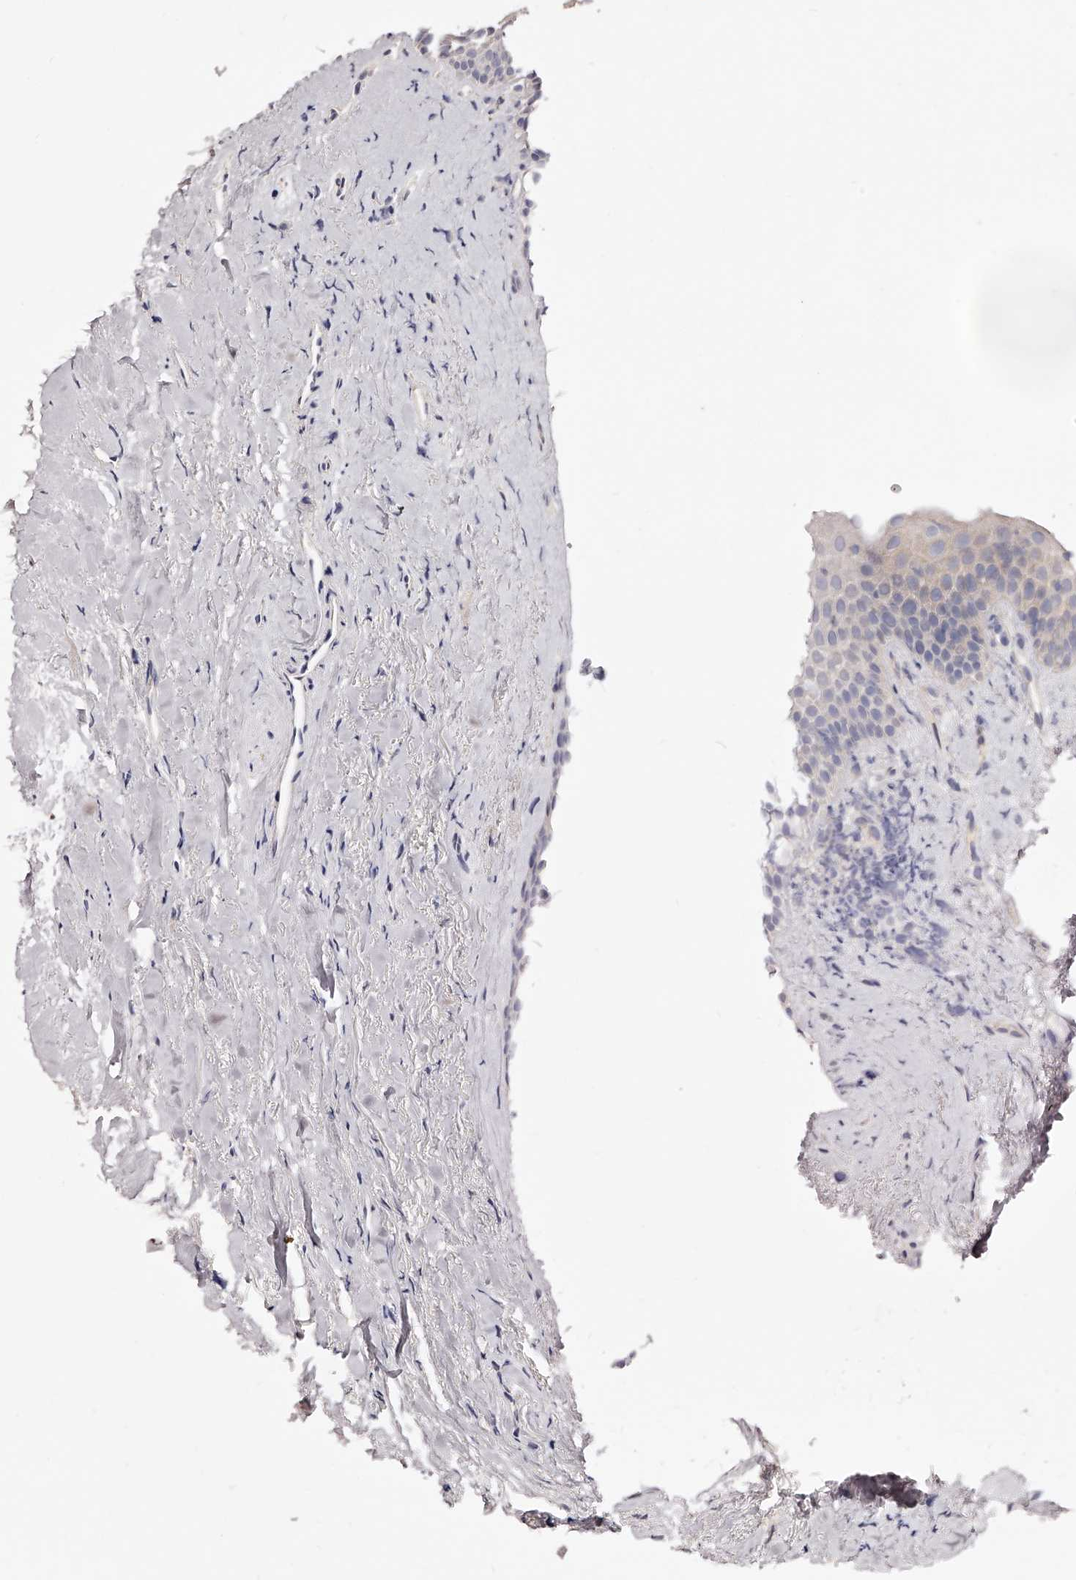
{"staining": {"intensity": "weak", "quantity": "<25%", "location": "cytoplasmic/membranous"}, "tissue": "oral mucosa", "cell_type": "Squamous epithelial cells", "image_type": "normal", "snomed": [{"axis": "morphology", "description": "Normal tissue, NOS"}, {"axis": "topography", "description": "Oral tissue"}], "caption": "Immunohistochemistry (IHC) of benign oral mucosa displays no positivity in squamous epithelial cells.", "gene": "PHACTR1", "patient": {"sex": "female", "age": 63}}